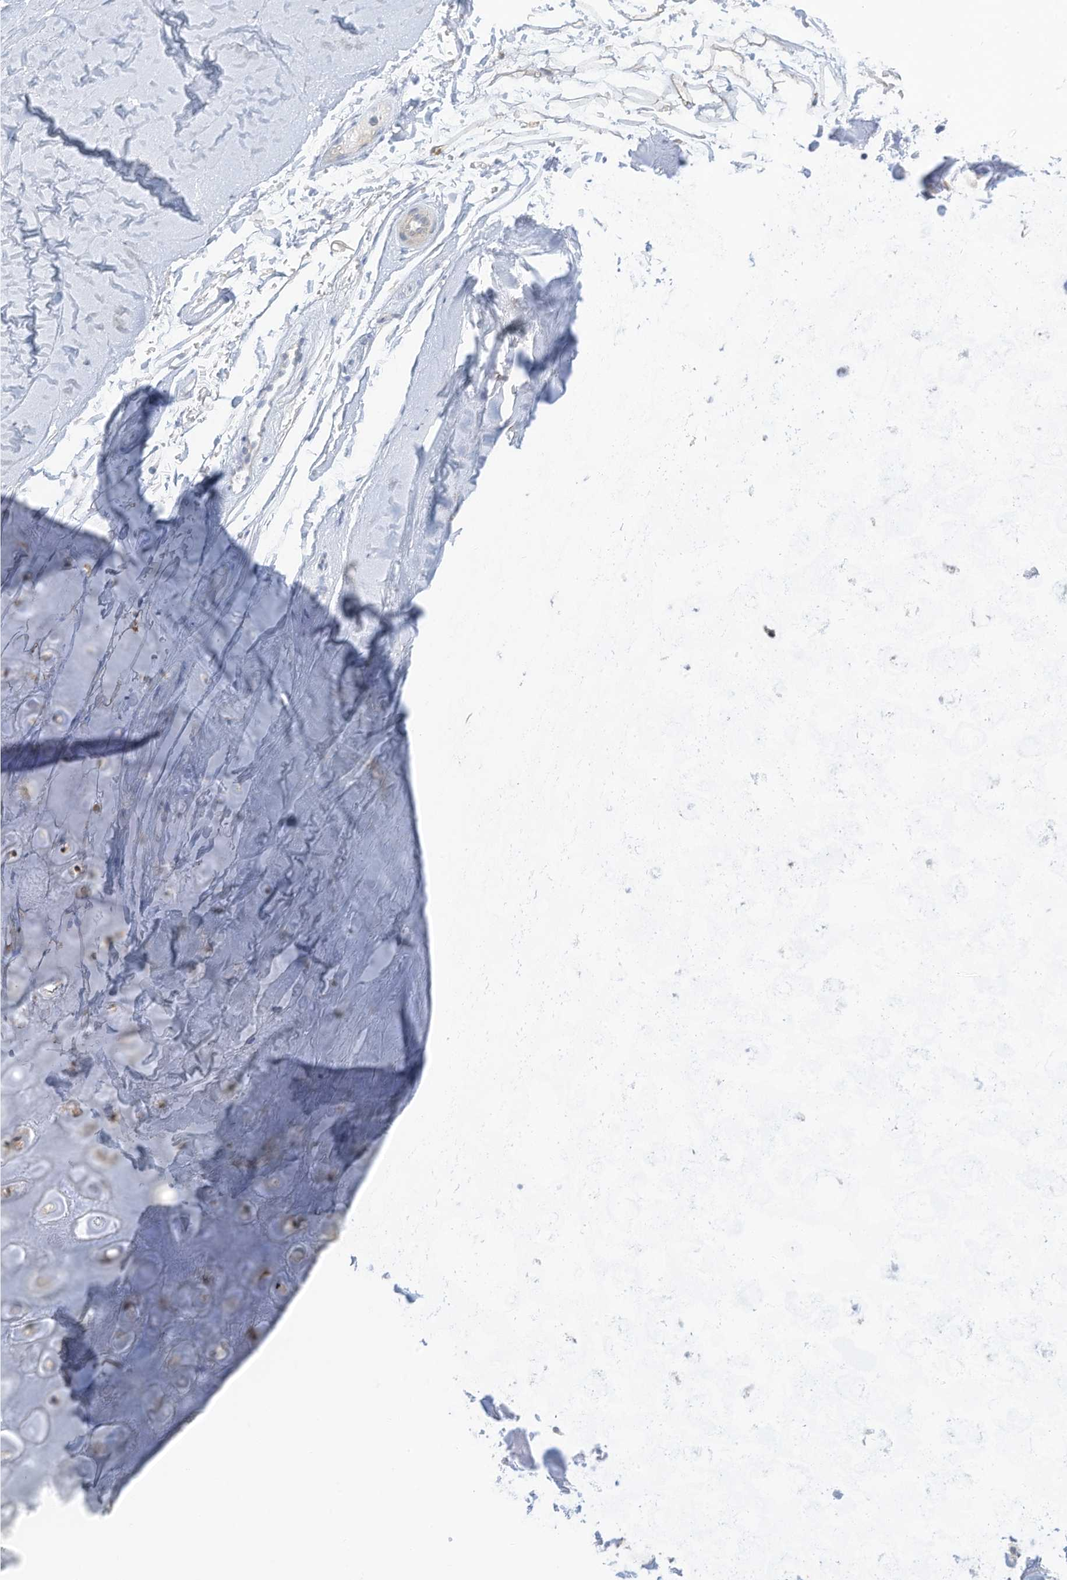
{"staining": {"intensity": "negative", "quantity": "none", "location": "none"}, "tissue": "adipose tissue", "cell_type": "Adipocytes", "image_type": "normal", "snomed": [{"axis": "morphology", "description": "Normal tissue, NOS"}, {"axis": "morphology", "description": "Basal cell carcinoma"}, {"axis": "topography", "description": "Skin"}], "caption": "High power microscopy image of an immunohistochemistry histopathology image of normal adipose tissue, revealing no significant staining in adipocytes.", "gene": "SLC1A5", "patient": {"sex": "female", "age": 89}}